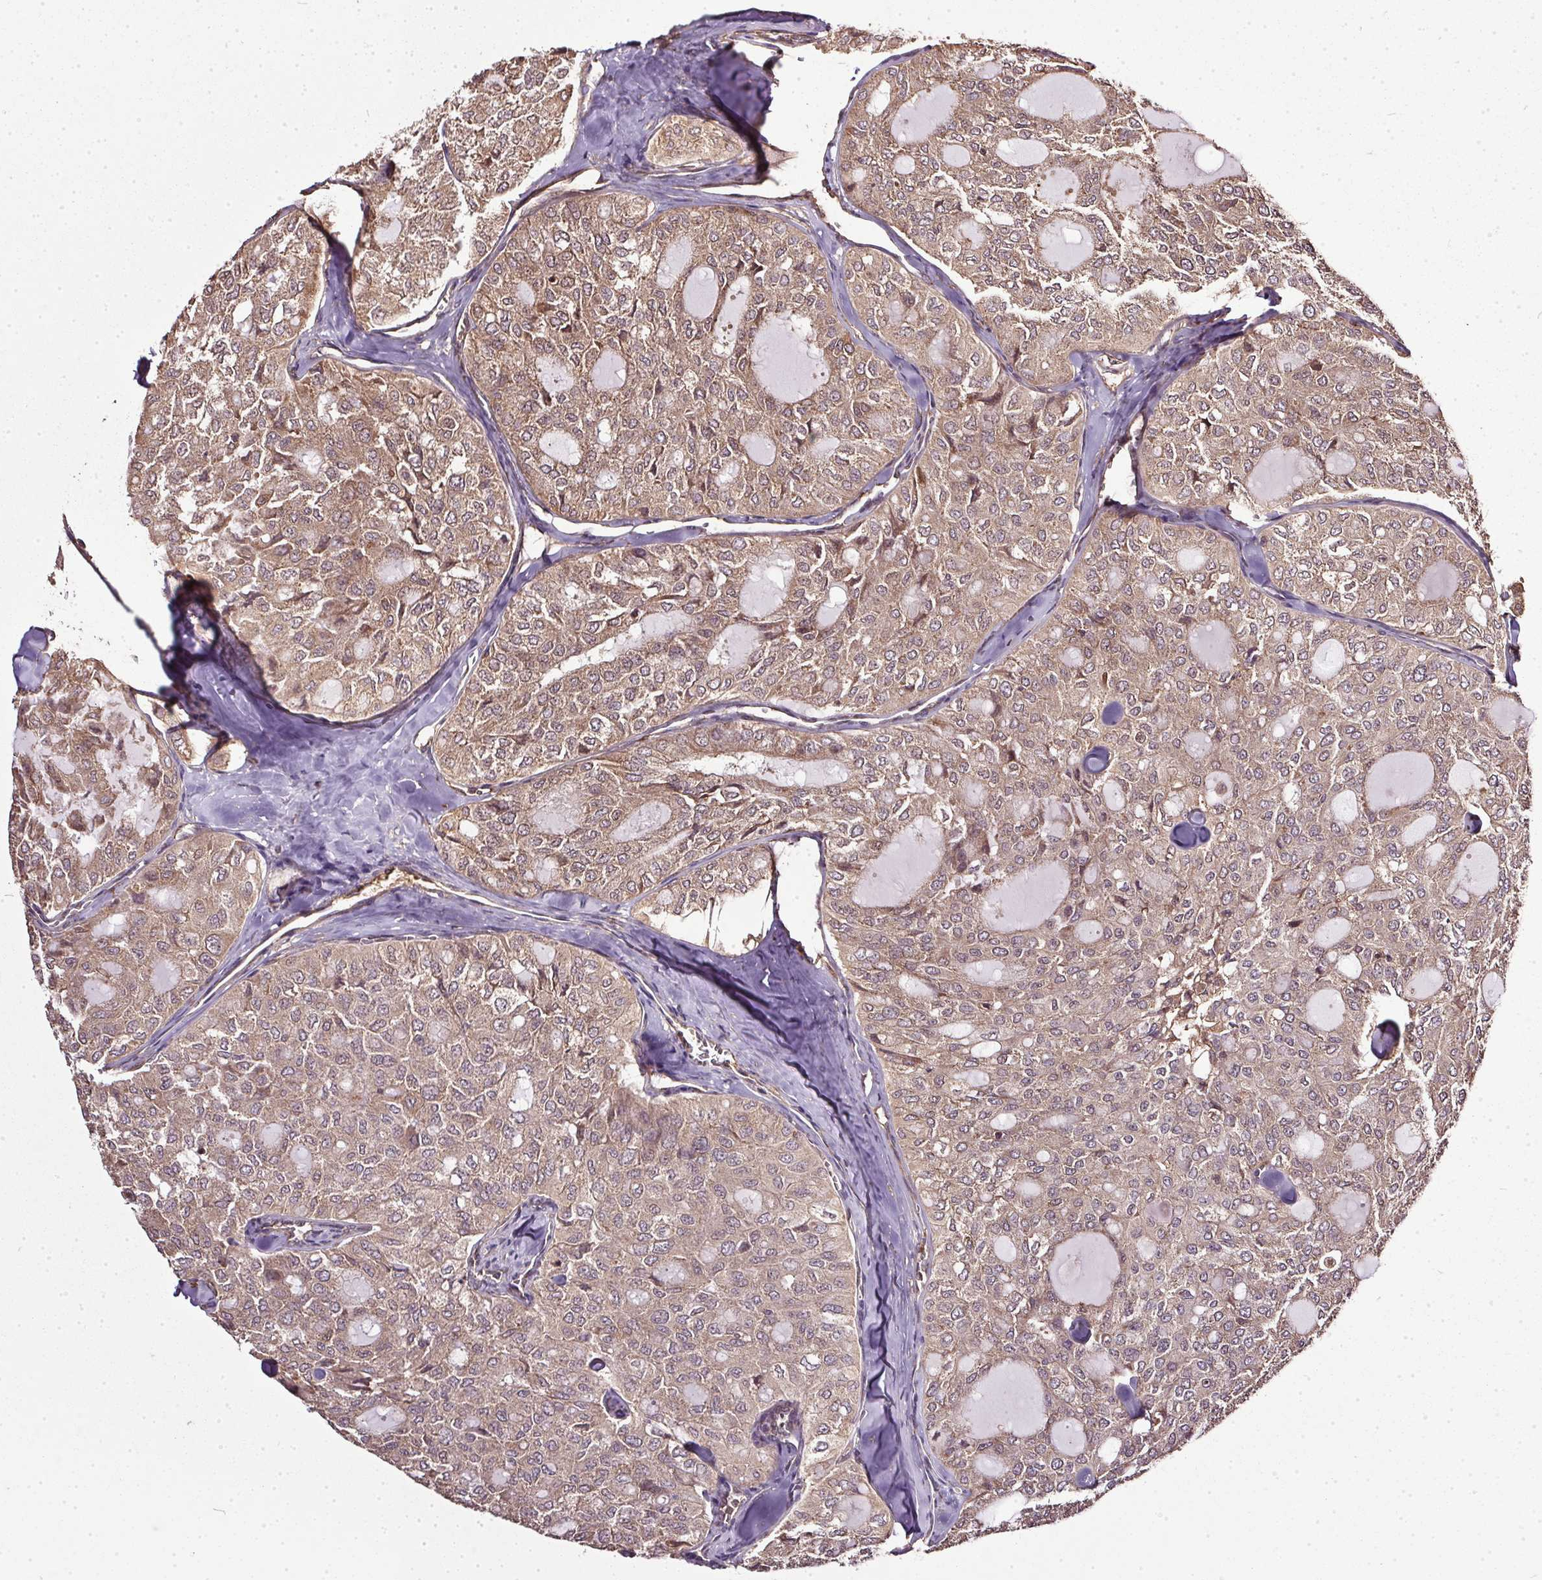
{"staining": {"intensity": "weak", "quantity": ">75%", "location": "cytoplasmic/membranous"}, "tissue": "thyroid cancer", "cell_type": "Tumor cells", "image_type": "cancer", "snomed": [{"axis": "morphology", "description": "Follicular adenoma carcinoma, NOS"}, {"axis": "topography", "description": "Thyroid gland"}], "caption": "Immunohistochemistry (IHC) image of neoplastic tissue: thyroid follicular adenoma carcinoma stained using IHC displays low levels of weak protein expression localized specifically in the cytoplasmic/membranous of tumor cells, appearing as a cytoplasmic/membranous brown color.", "gene": "EIF2S1", "patient": {"sex": "male", "age": 75}}